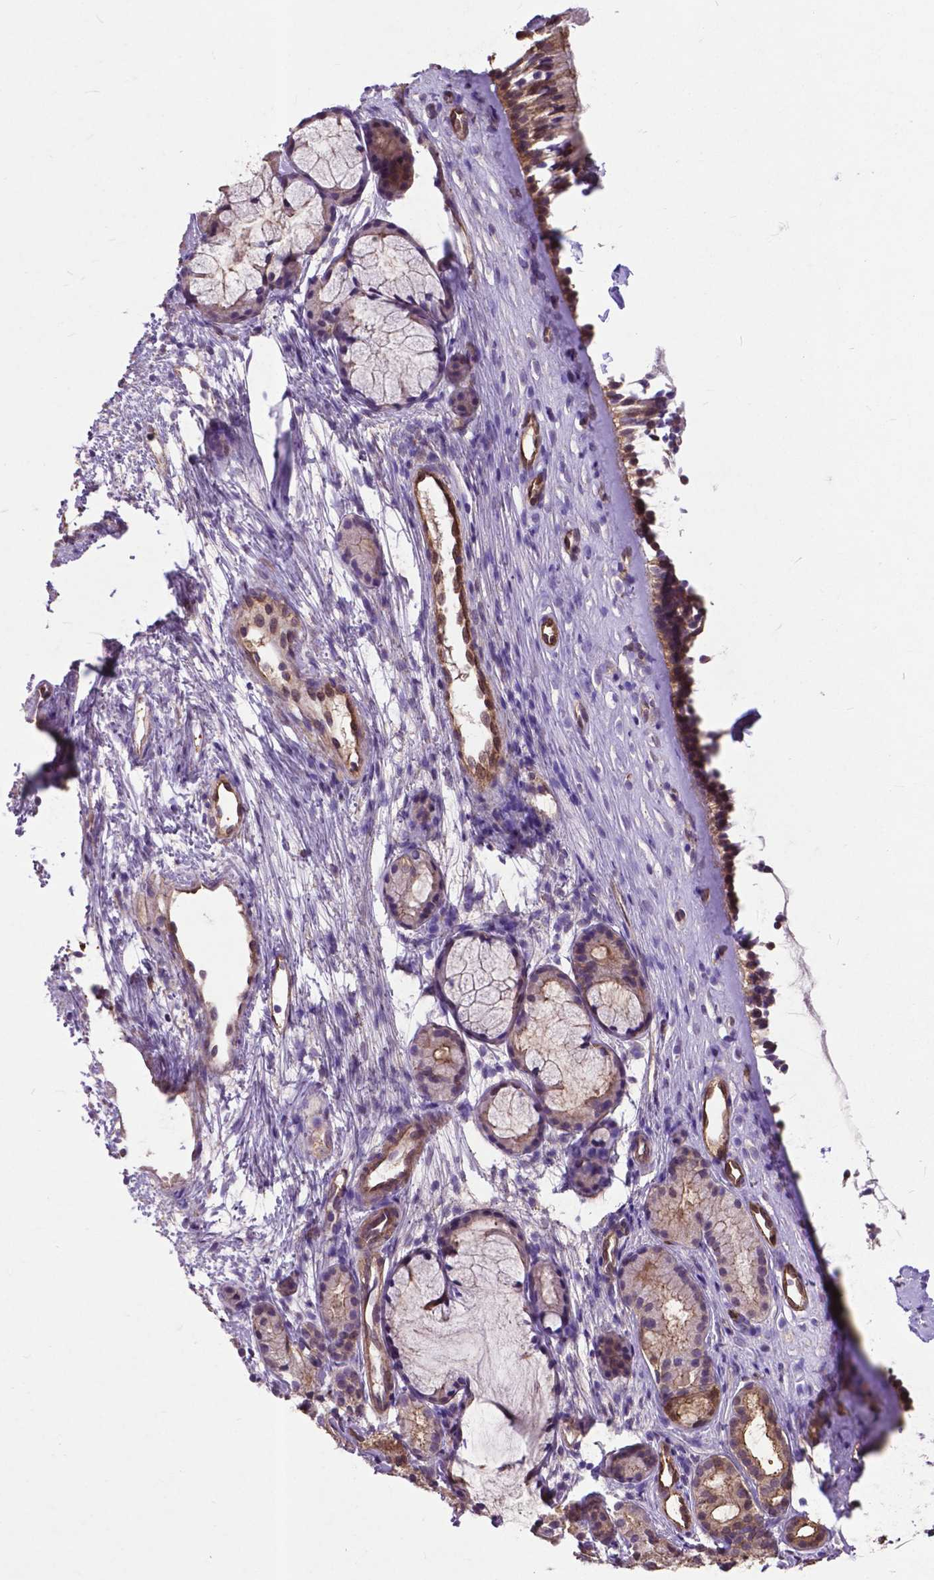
{"staining": {"intensity": "moderate", "quantity": "25%-75%", "location": "cytoplasmic/membranous"}, "tissue": "nasopharynx", "cell_type": "Respiratory epithelial cells", "image_type": "normal", "snomed": [{"axis": "morphology", "description": "Normal tissue, NOS"}, {"axis": "topography", "description": "Nasopharynx"}], "caption": "Nasopharynx stained with DAB (3,3'-diaminobenzidine) immunohistochemistry (IHC) displays medium levels of moderate cytoplasmic/membranous expression in approximately 25%-75% of respiratory epithelial cells.", "gene": "PDLIM1", "patient": {"sex": "female", "age": 52}}